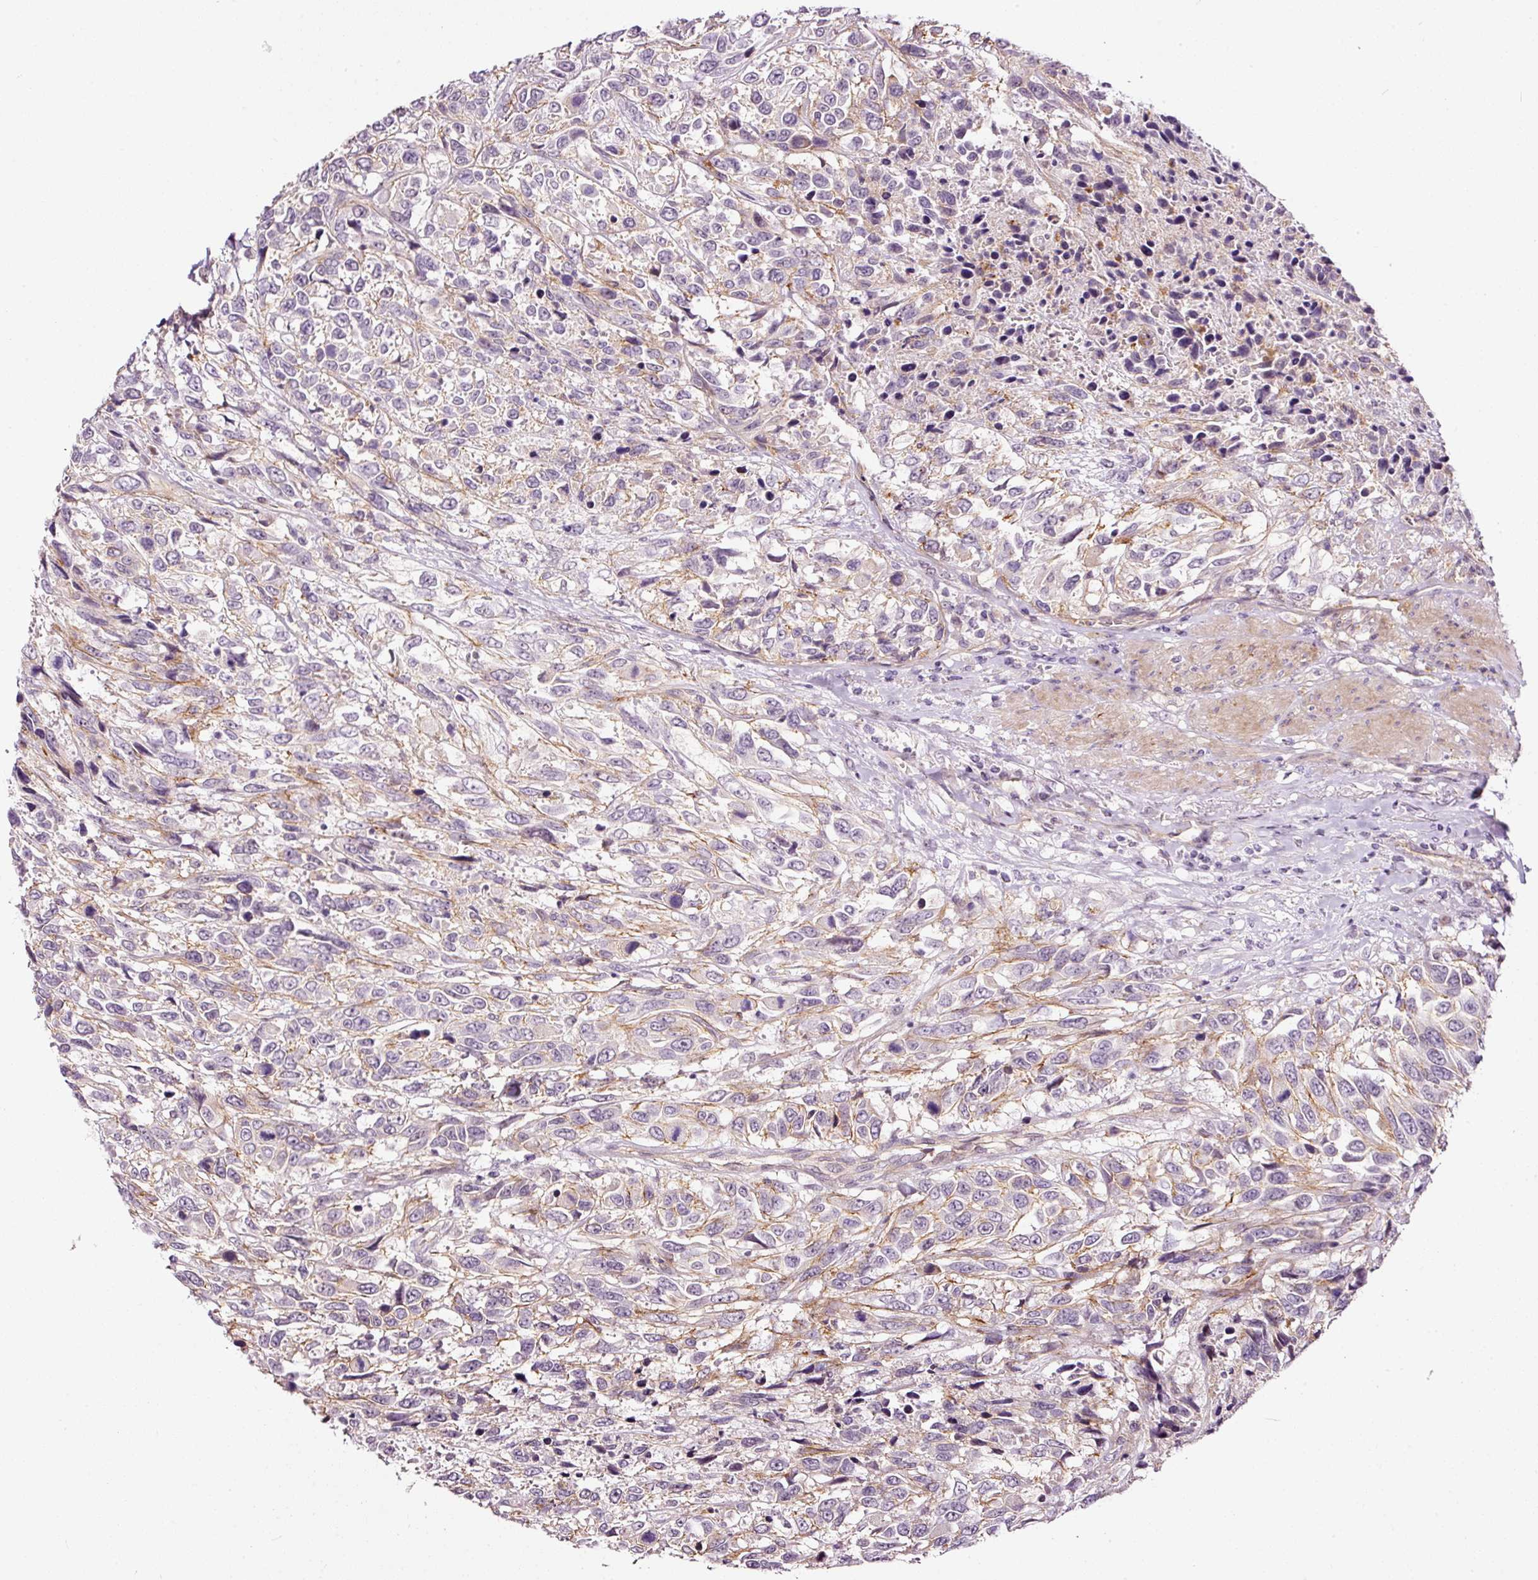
{"staining": {"intensity": "negative", "quantity": "none", "location": "none"}, "tissue": "urothelial cancer", "cell_type": "Tumor cells", "image_type": "cancer", "snomed": [{"axis": "morphology", "description": "Urothelial carcinoma, High grade"}, {"axis": "topography", "description": "Urinary bladder"}], "caption": "Human urothelial carcinoma (high-grade) stained for a protein using immunohistochemistry shows no positivity in tumor cells.", "gene": "ABCB4", "patient": {"sex": "female", "age": 70}}